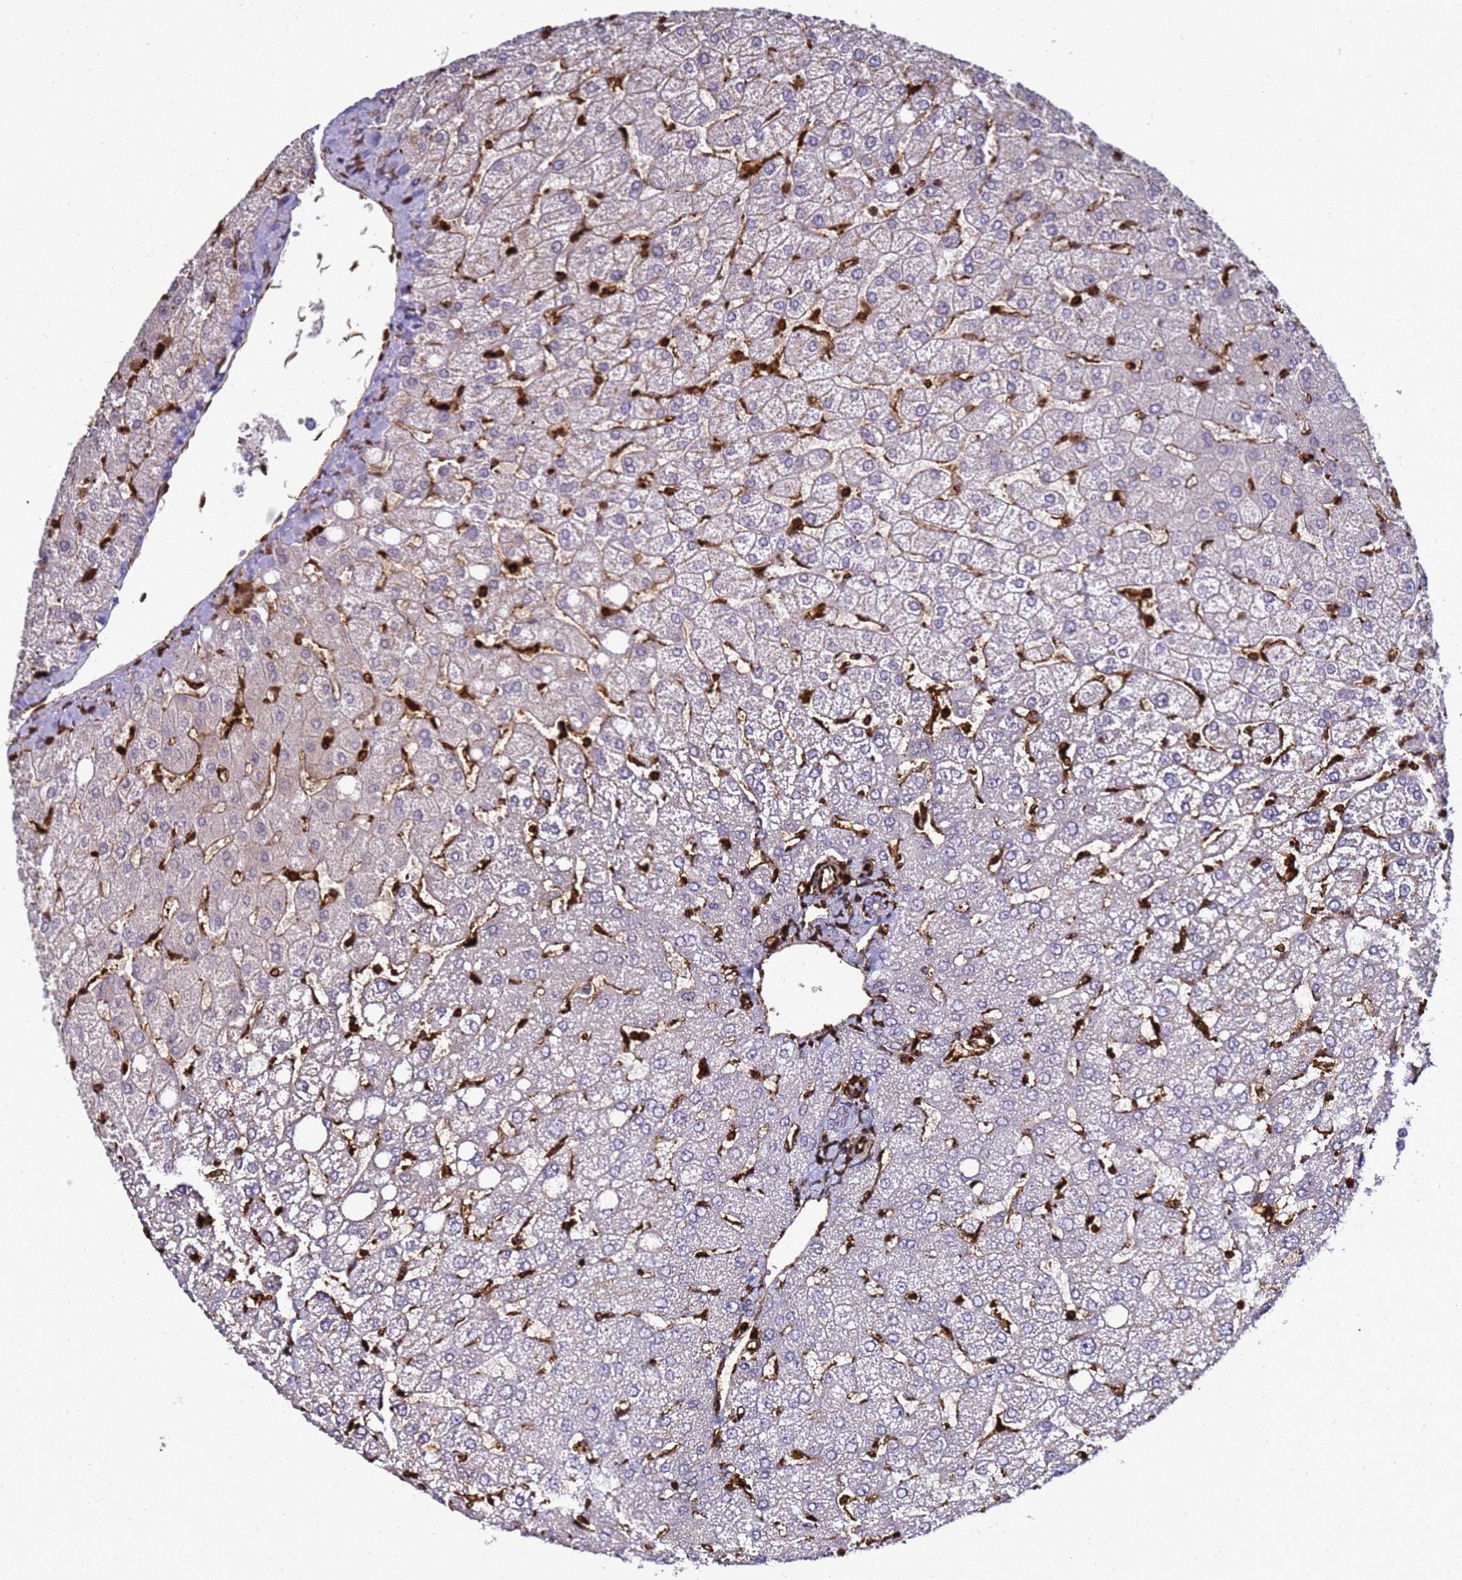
{"staining": {"intensity": "negative", "quantity": "none", "location": "none"}, "tissue": "liver", "cell_type": "Cholangiocytes", "image_type": "normal", "snomed": [{"axis": "morphology", "description": "Normal tissue, NOS"}, {"axis": "topography", "description": "Liver"}], "caption": "The histopathology image demonstrates no significant positivity in cholangiocytes of liver. (DAB immunohistochemistry (IHC) visualized using brightfield microscopy, high magnification).", "gene": "ZBTB8OS", "patient": {"sex": "female", "age": 54}}